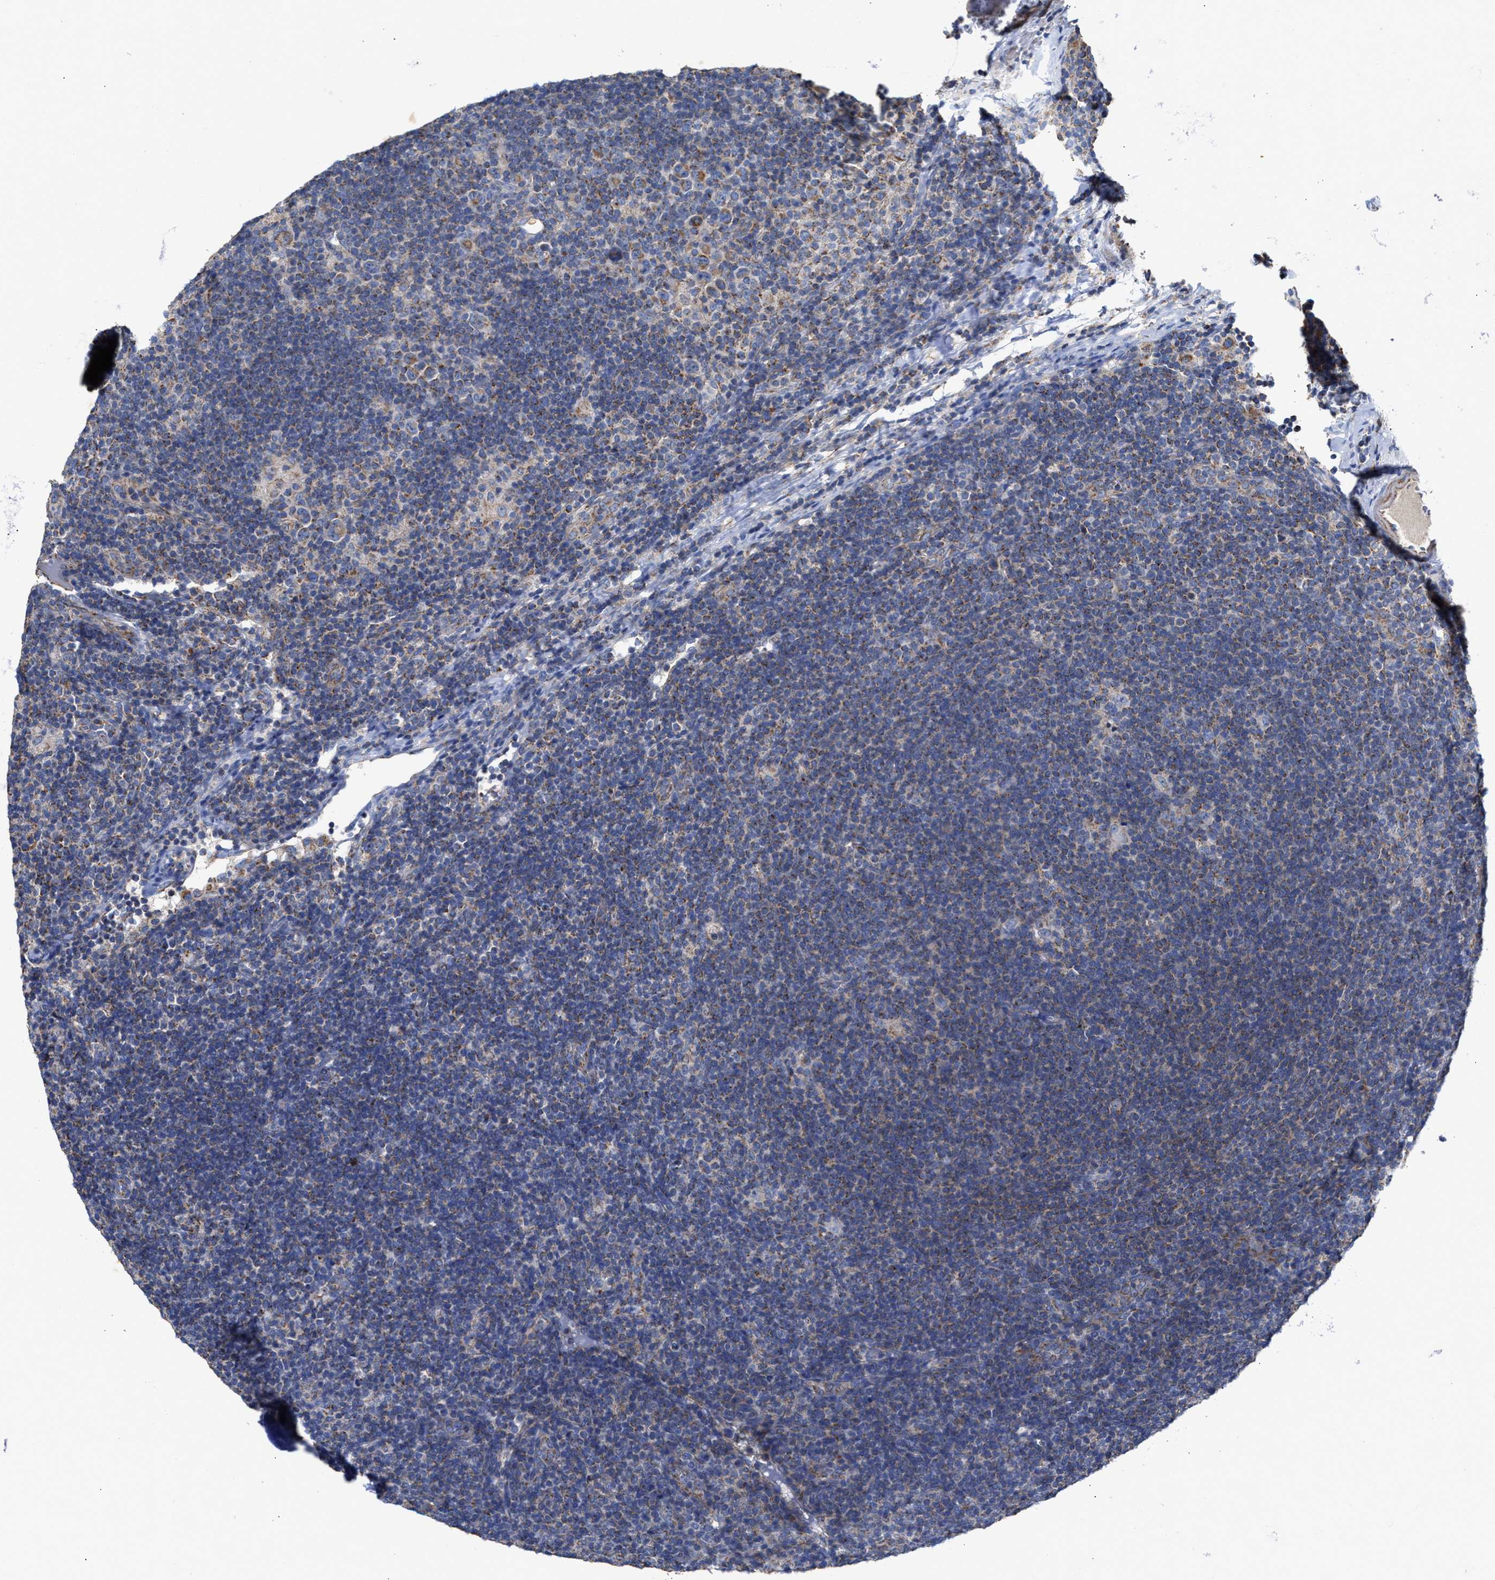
{"staining": {"intensity": "moderate", "quantity": "<25%", "location": "cytoplasmic/membranous"}, "tissue": "lymphoma", "cell_type": "Tumor cells", "image_type": "cancer", "snomed": [{"axis": "morphology", "description": "Hodgkin's disease, NOS"}, {"axis": "topography", "description": "Lymph node"}], "caption": "Immunohistochemistry histopathology image of neoplastic tissue: human lymphoma stained using immunohistochemistry reveals low levels of moderate protein expression localized specifically in the cytoplasmic/membranous of tumor cells, appearing as a cytoplasmic/membranous brown color.", "gene": "MECR", "patient": {"sex": "female", "age": 57}}